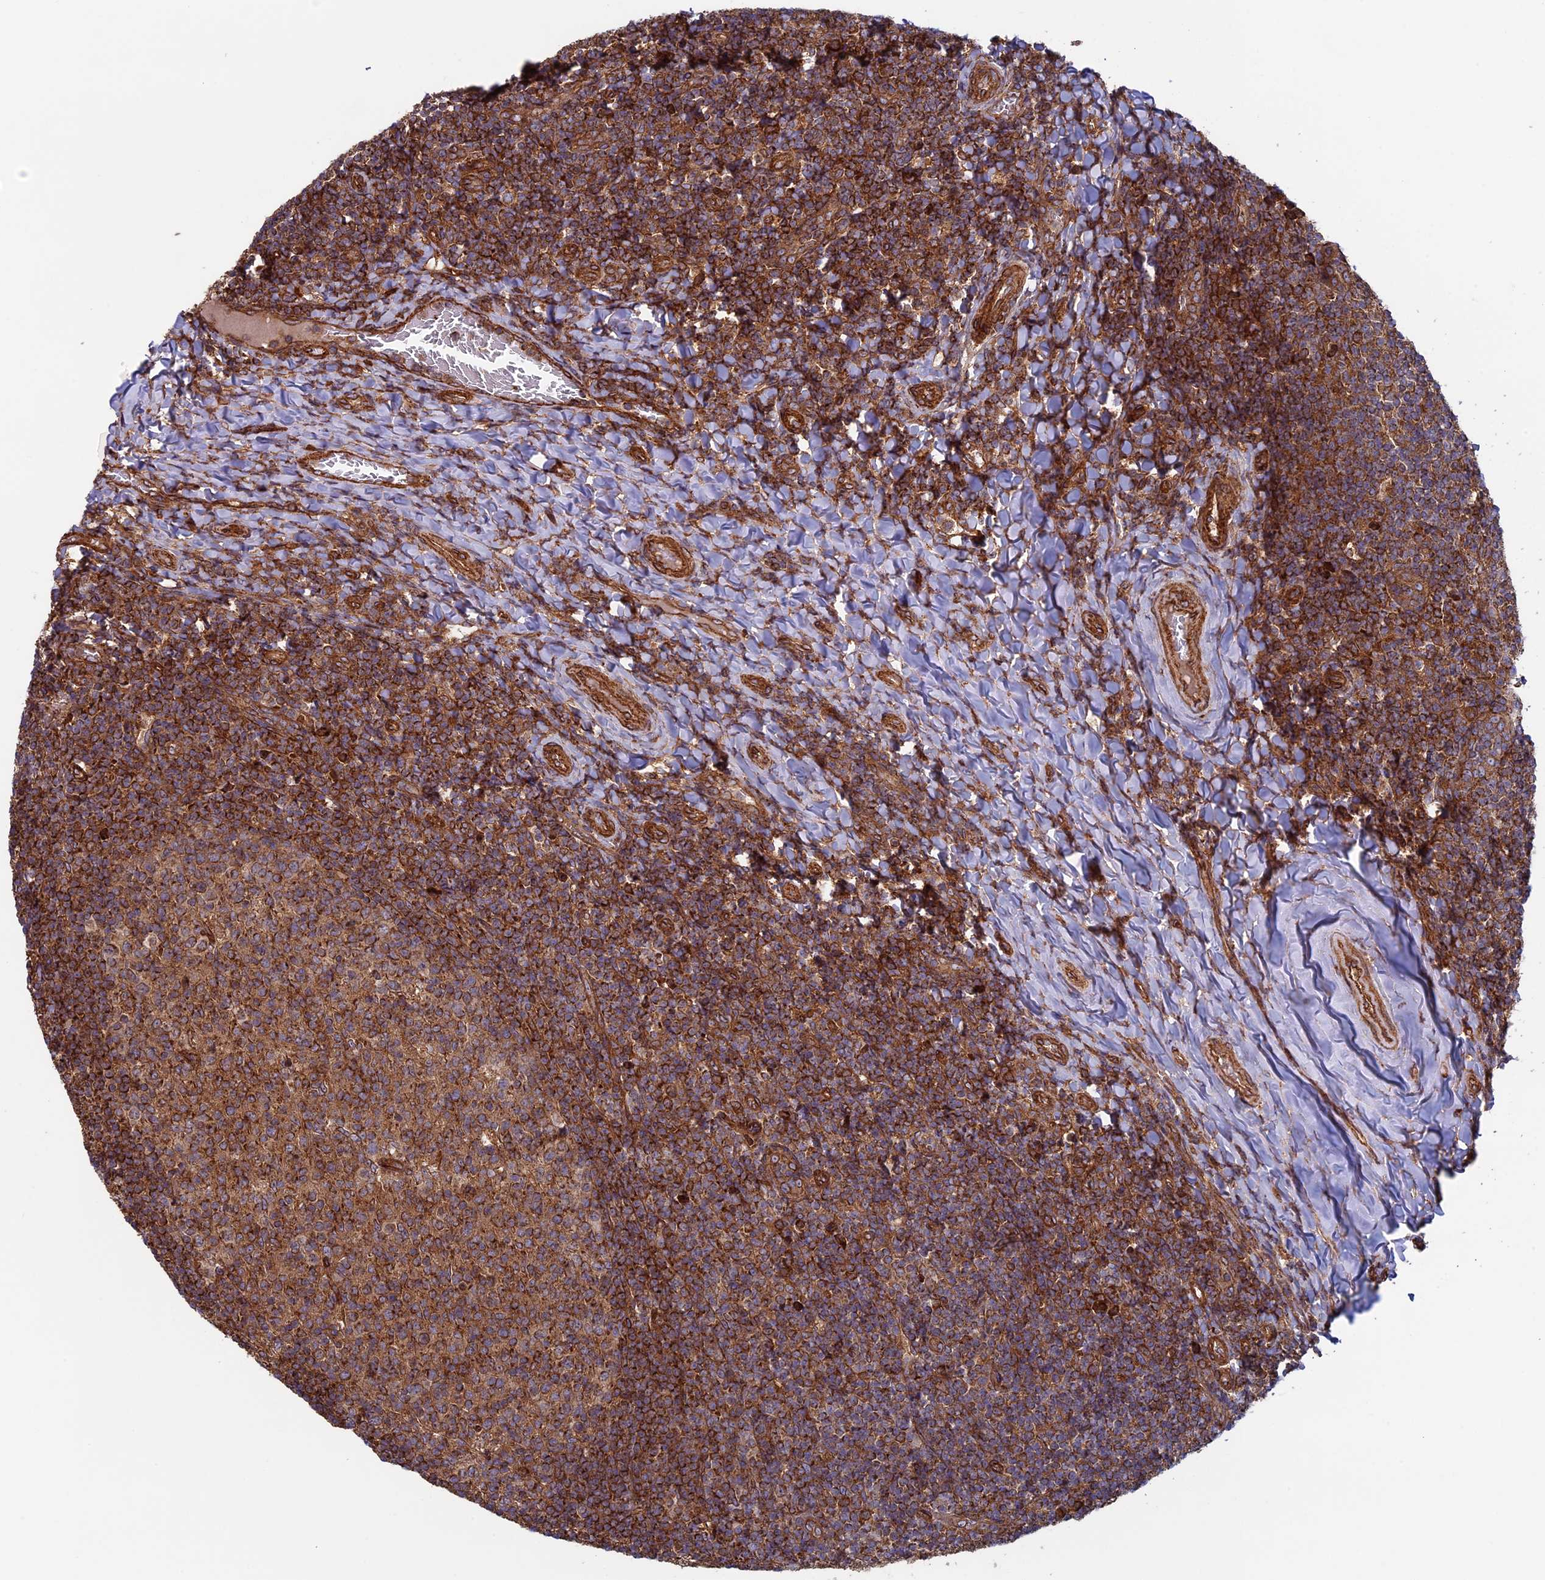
{"staining": {"intensity": "moderate", "quantity": ">75%", "location": "cytoplasmic/membranous"}, "tissue": "tonsil", "cell_type": "Germinal center cells", "image_type": "normal", "snomed": [{"axis": "morphology", "description": "Normal tissue, NOS"}, {"axis": "topography", "description": "Tonsil"}], "caption": "Immunohistochemistry photomicrograph of unremarkable tonsil stained for a protein (brown), which demonstrates medium levels of moderate cytoplasmic/membranous expression in approximately >75% of germinal center cells.", "gene": "CCDC8", "patient": {"sex": "female", "age": 10}}